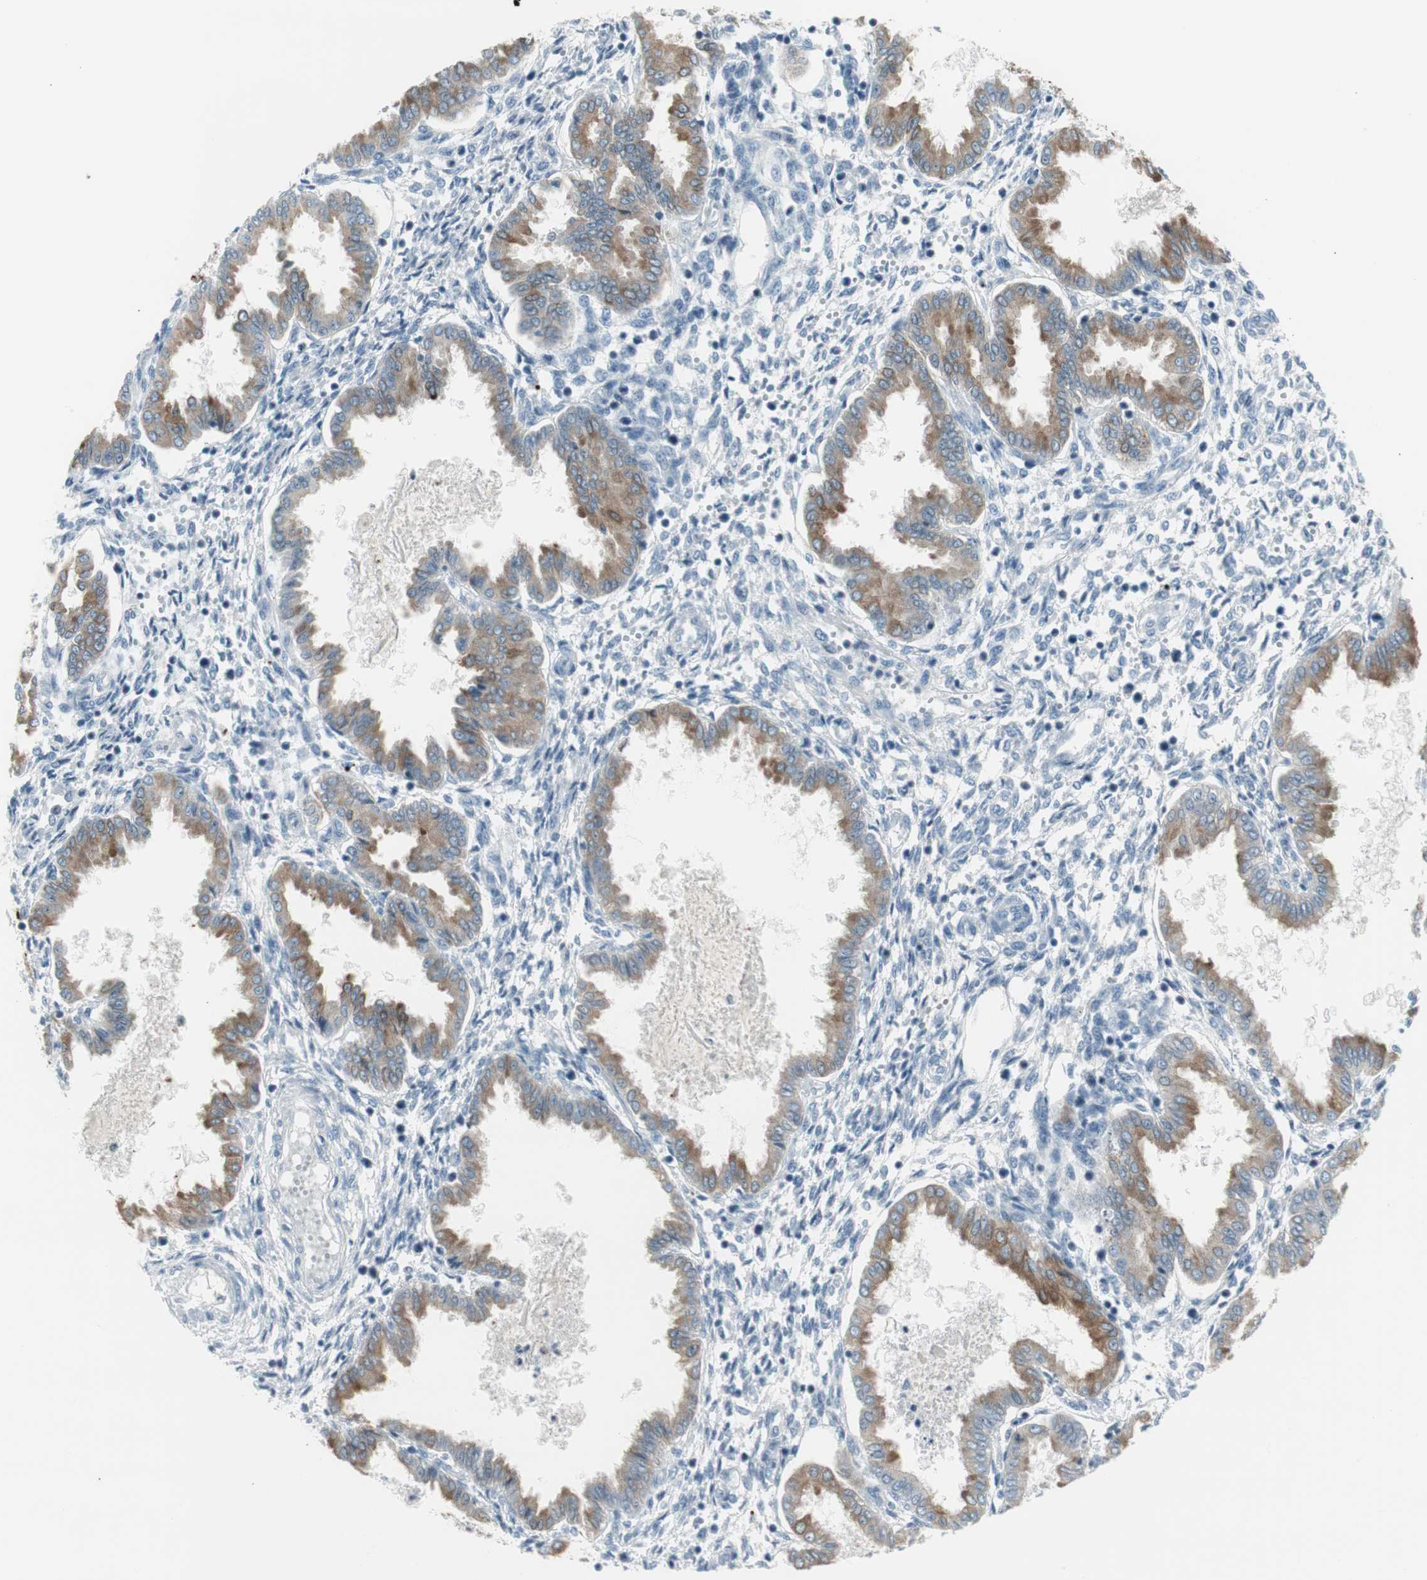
{"staining": {"intensity": "negative", "quantity": "none", "location": "none"}, "tissue": "endometrium", "cell_type": "Cells in endometrial stroma", "image_type": "normal", "snomed": [{"axis": "morphology", "description": "Normal tissue, NOS"}, {"axis": "topography", "description": "Endometrium"}], "caption": "Immunohistochemistry histopathology image of normal endometrium stained for a protein (brown), which reveals no expression in cells in endometrial stroma.", "gene": "AGR2", "patient": {"sex": "female", "age": 33}}